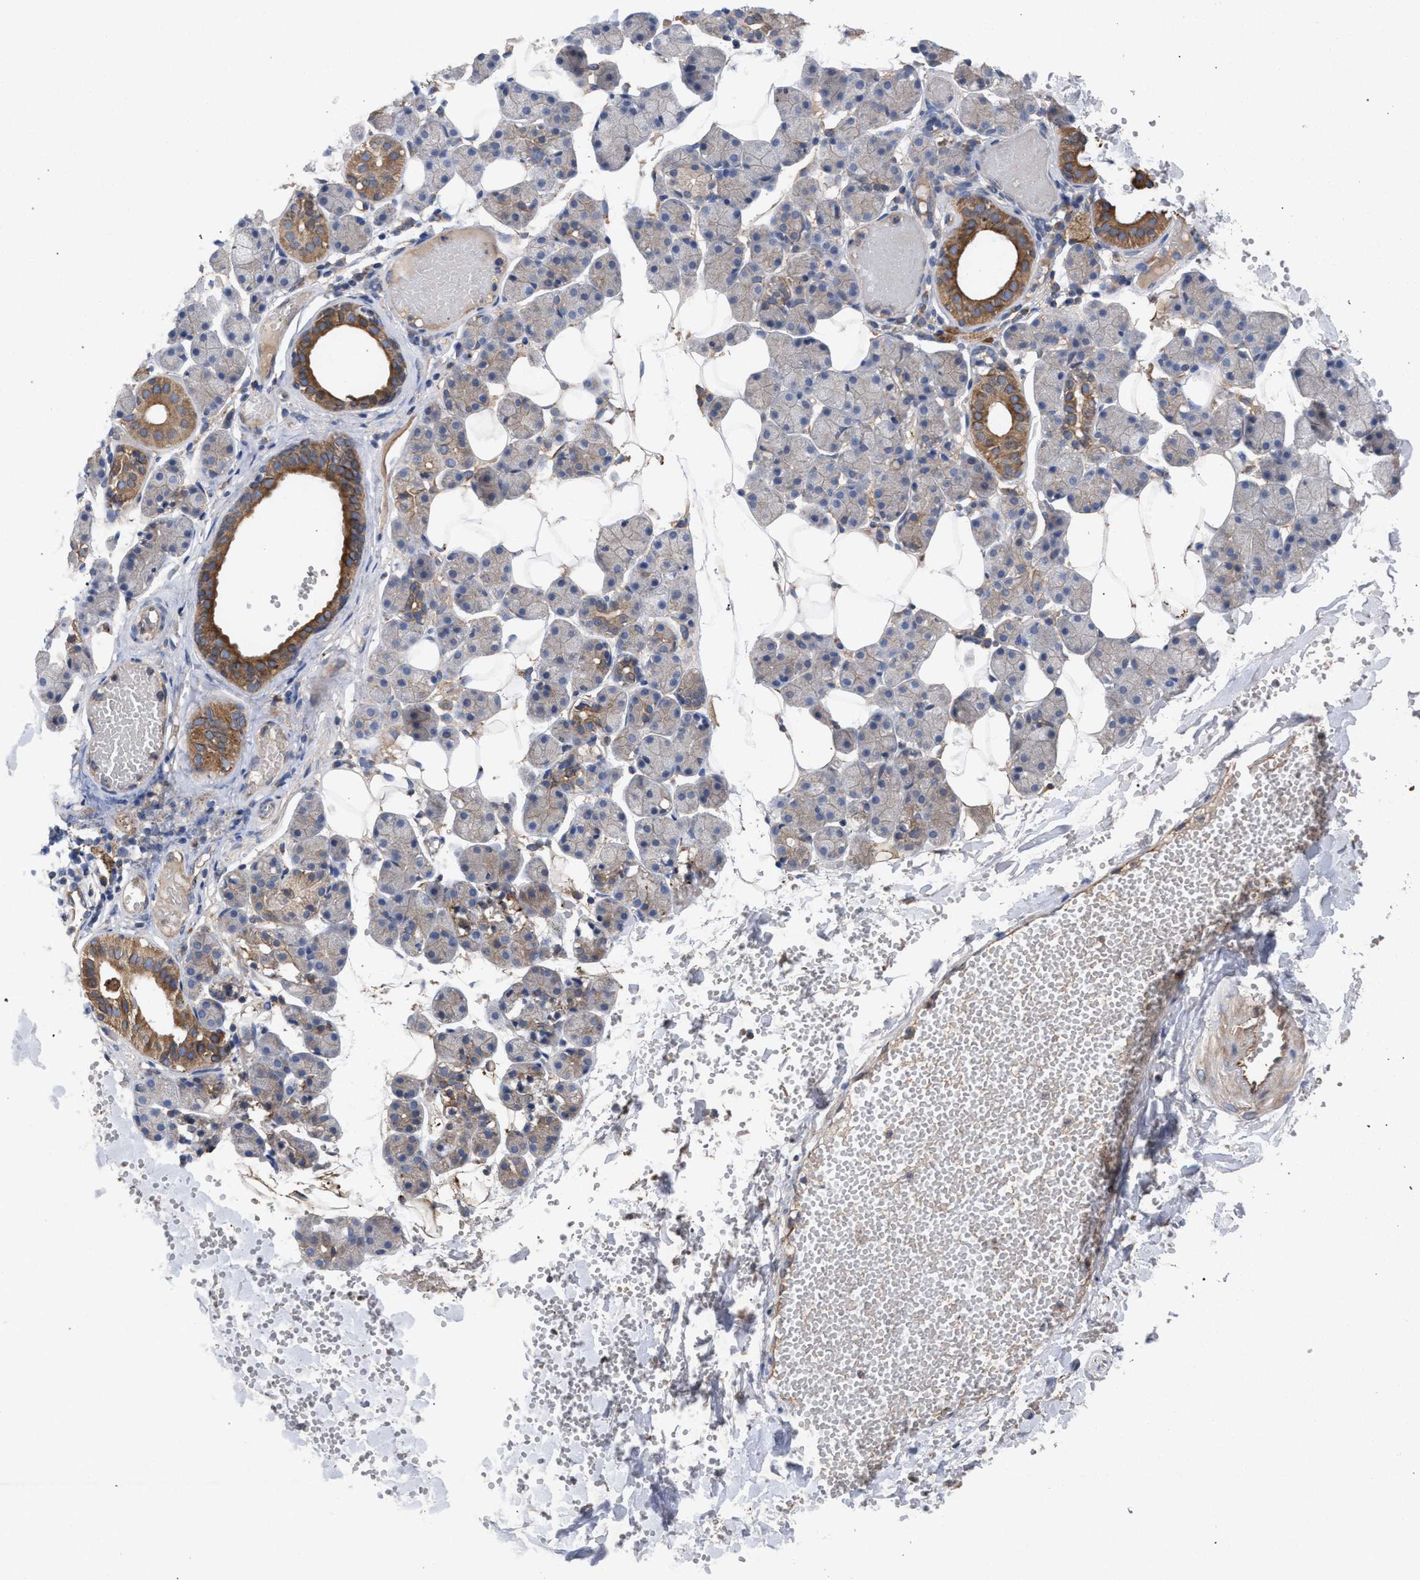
{"staining": {"intensity": "strong", "quantity": "<25%", "location": "cytoplasmic/membranous"}, "tissue": "salivary gland", "cell_type": "Glandular cells", "image_type": "normal", "snomed": [{"axis": "morphology", "description": "Normal tissue, NOS"}, {"axis": "topography", "description": "Salivary gland"}], "caption": "The immunohistochemical stain highlights strong cytoplasmic/membranous positivity in glandular cells of benign salivary gland. The staining is performed using DAB (3,3'-diaminobenzidine) brown chromogen to label protein expression. The nuclei are counter-stained blue using hematoxylin.", "gene": "BCL2L12", "patient": {"sex": "female", "age": 33}}